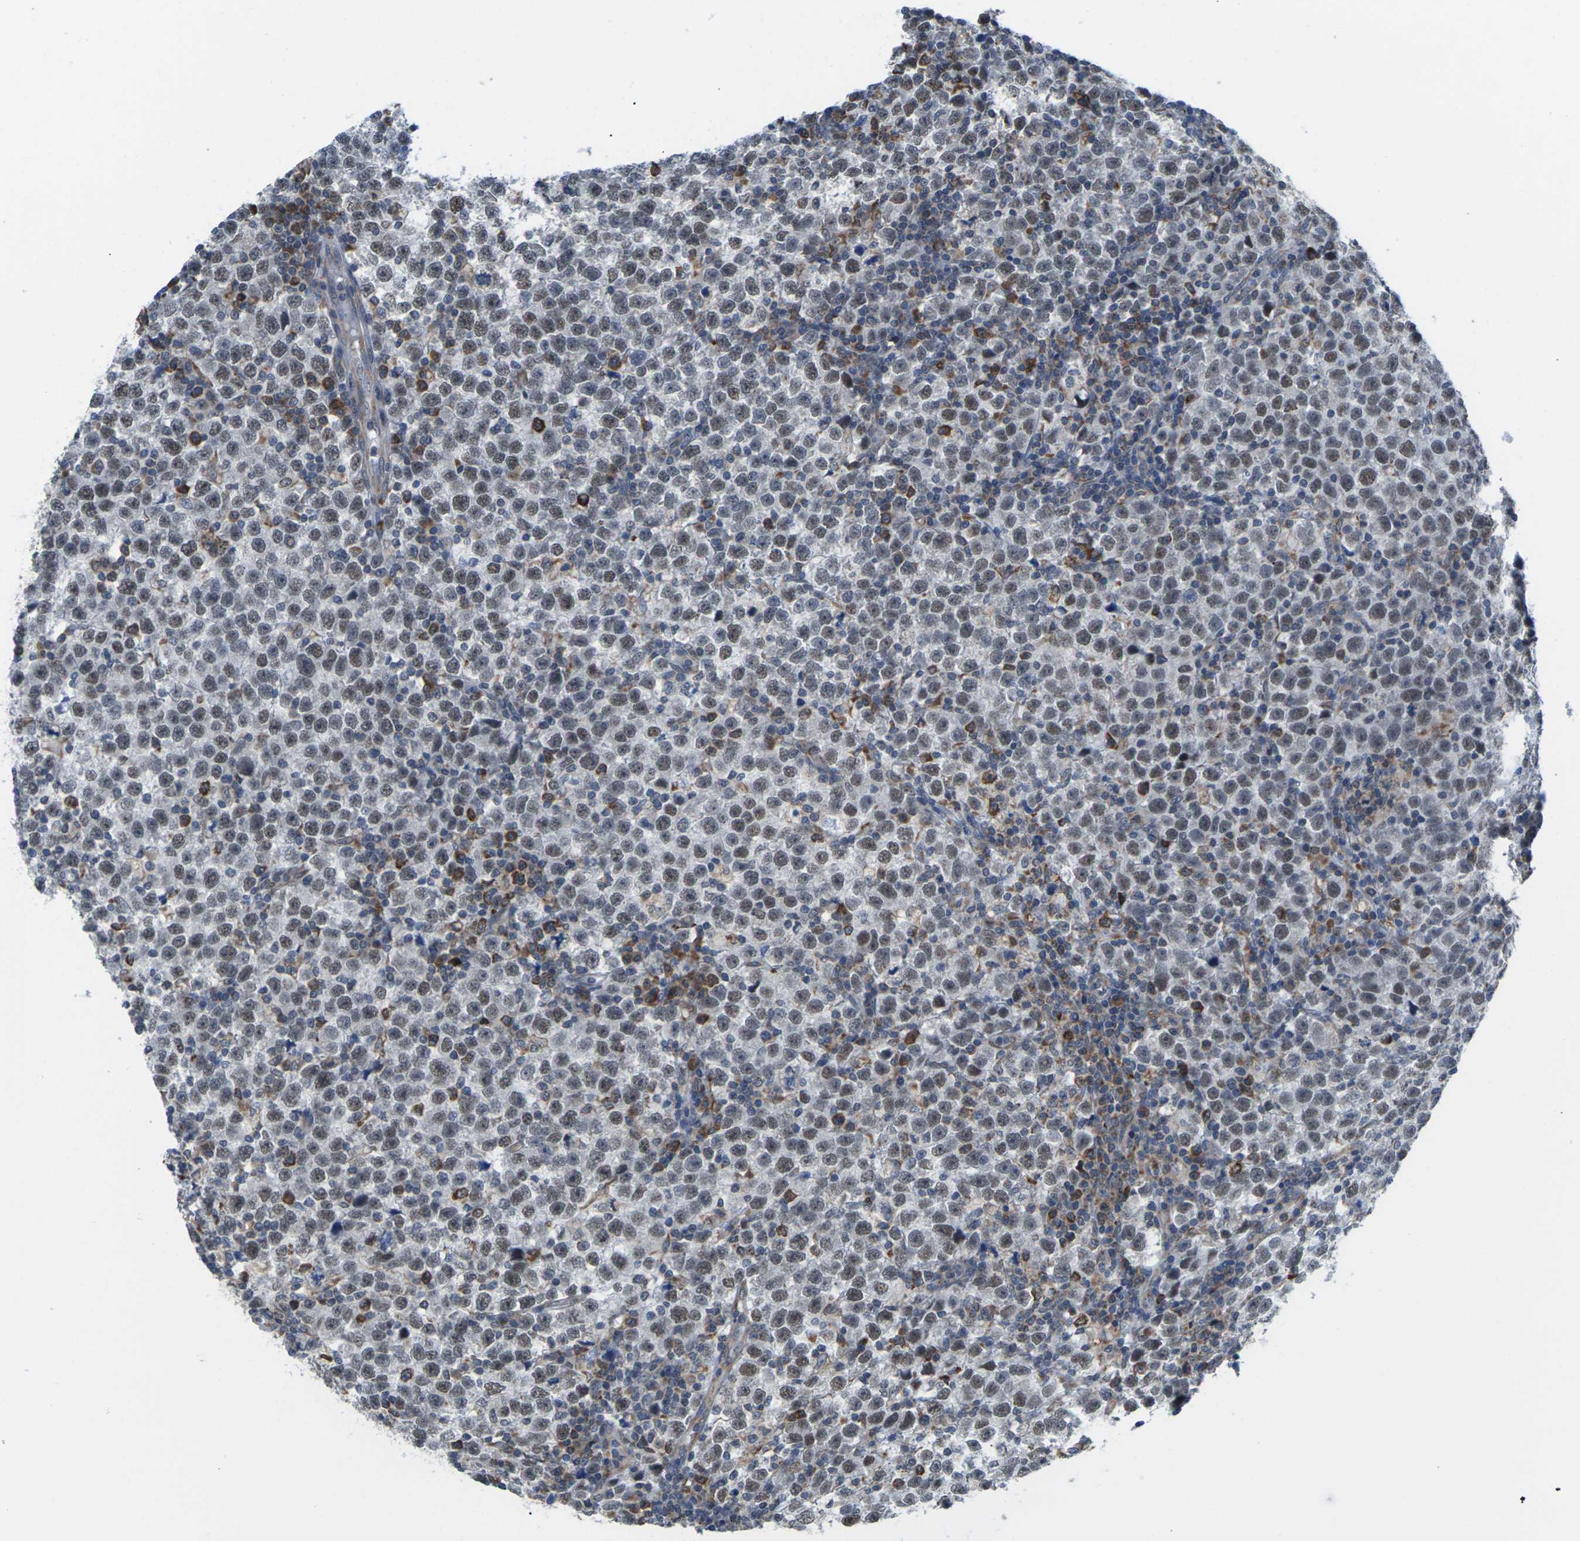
{"staining": {"intensity": "weak", "quantity": ">75%", "location": "nuclear"}, "tissue": "testis cancer", "cell_type": "Tumor cells", "image_type": "cancer", "snomed": [{"axis": "morphology", "description": "Seminoma, NOS"}, {"axis": "topography", "description": "Testis"}], "caption": "This photomicrograph exhibits testis seminoma stained with IHC to label a protein in brown. The nuclear of tumor cells show weak positivity for the protein. Nuclei are counter-stained blue.", "gene": "PDZK1IP1", "patient": {"sex": "male", "age": 43}}